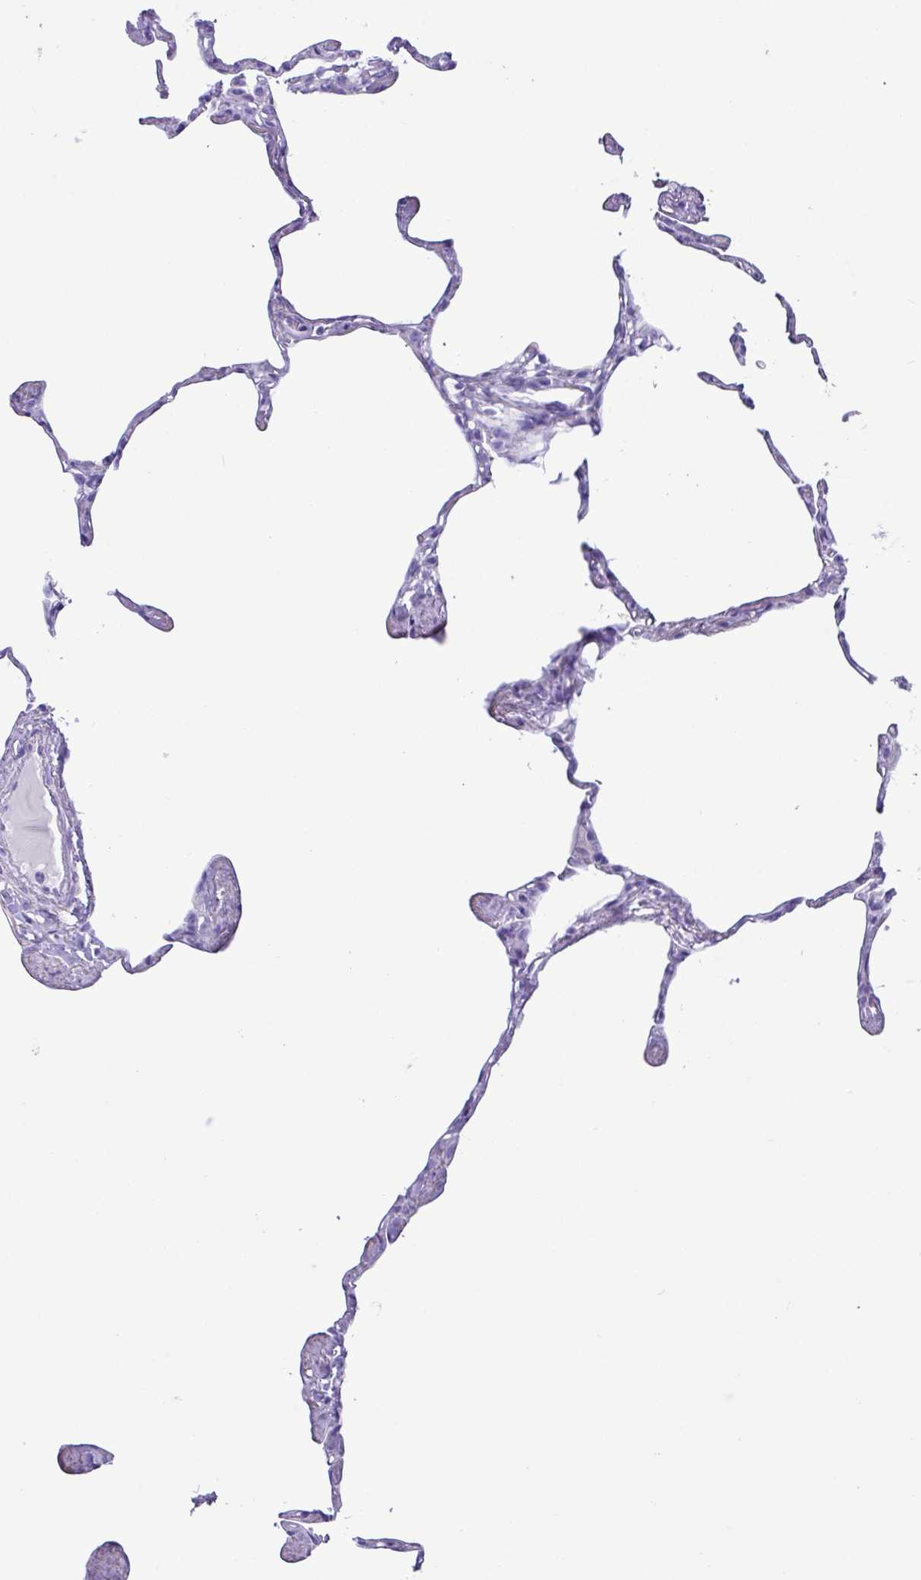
{"staining": {"intensity": "negative", "quantity": "none", "location": "none"}, "tissue": "lung", "cell_type": "Alveolar cells", "image_type": "normal", "snomed": [{"axis": "morphology", "description": "Normal tissue, NOS"}, {"axis": "topography", "description": "Lung"}], "caption": "The immunohistochemistry (IHC) image has no significant expression in alveolar cells of lung.", "gene": "CKMT2", "patient": {"sex": "male", "age": 65}}